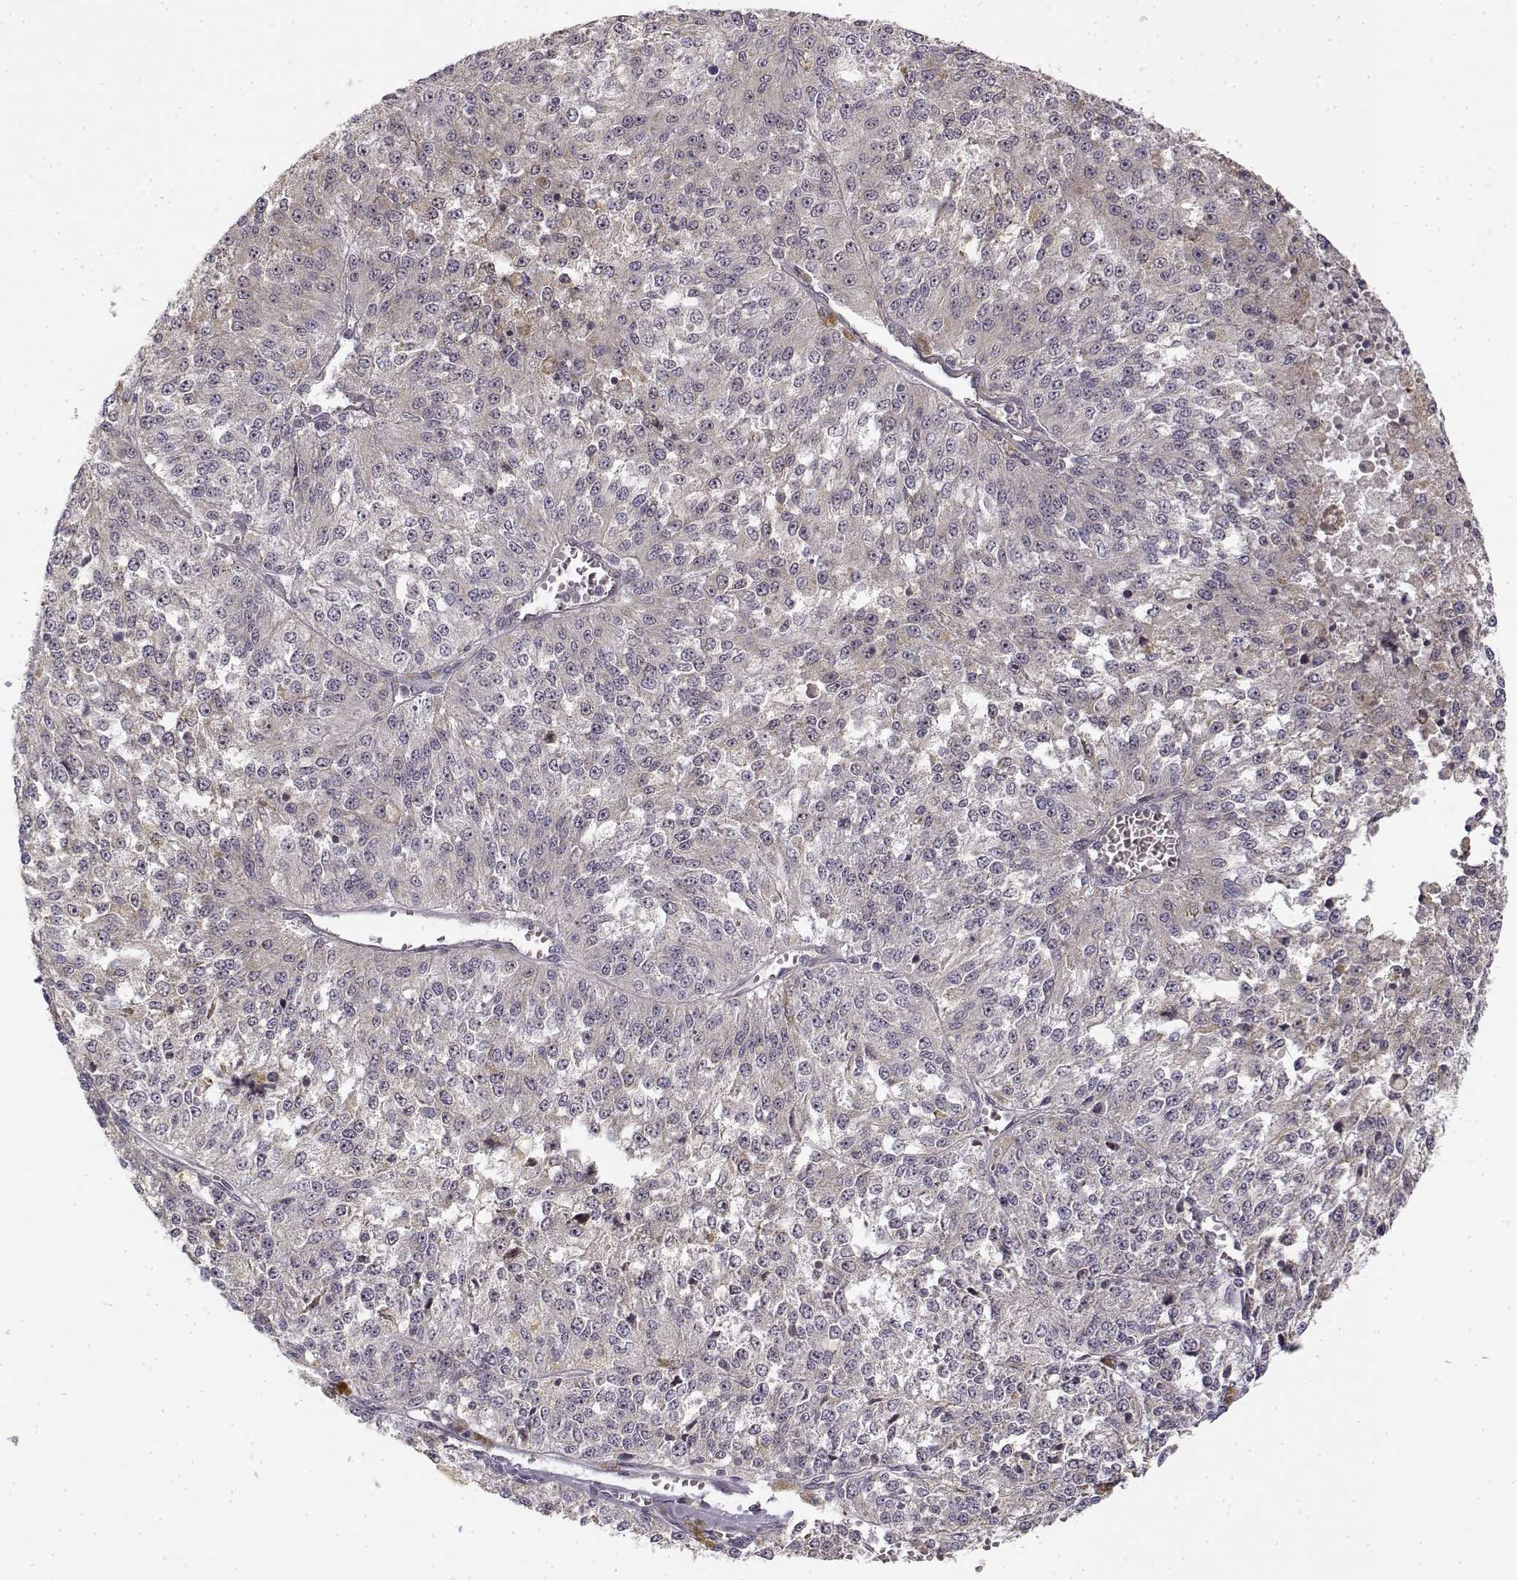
{"staining": {"intensity": "negative", "quantity": "none", "location": "none"}, "tissue": "melanoma", "cell_type": "Tumor cells", "image_type": "cancer", "snomed": [{"axis": "morphology", "description": "Malignant melanoma, Metastatic site"}, {"axis": "topography", "description": "Lymph node"}], "caption": "The IHC photomicrograph has no significant expression in tumor cells of malignant melanoma (metastatic site) tissue.", "gene": "MED12L", "patient": {"sex": "female", "age": 64}}